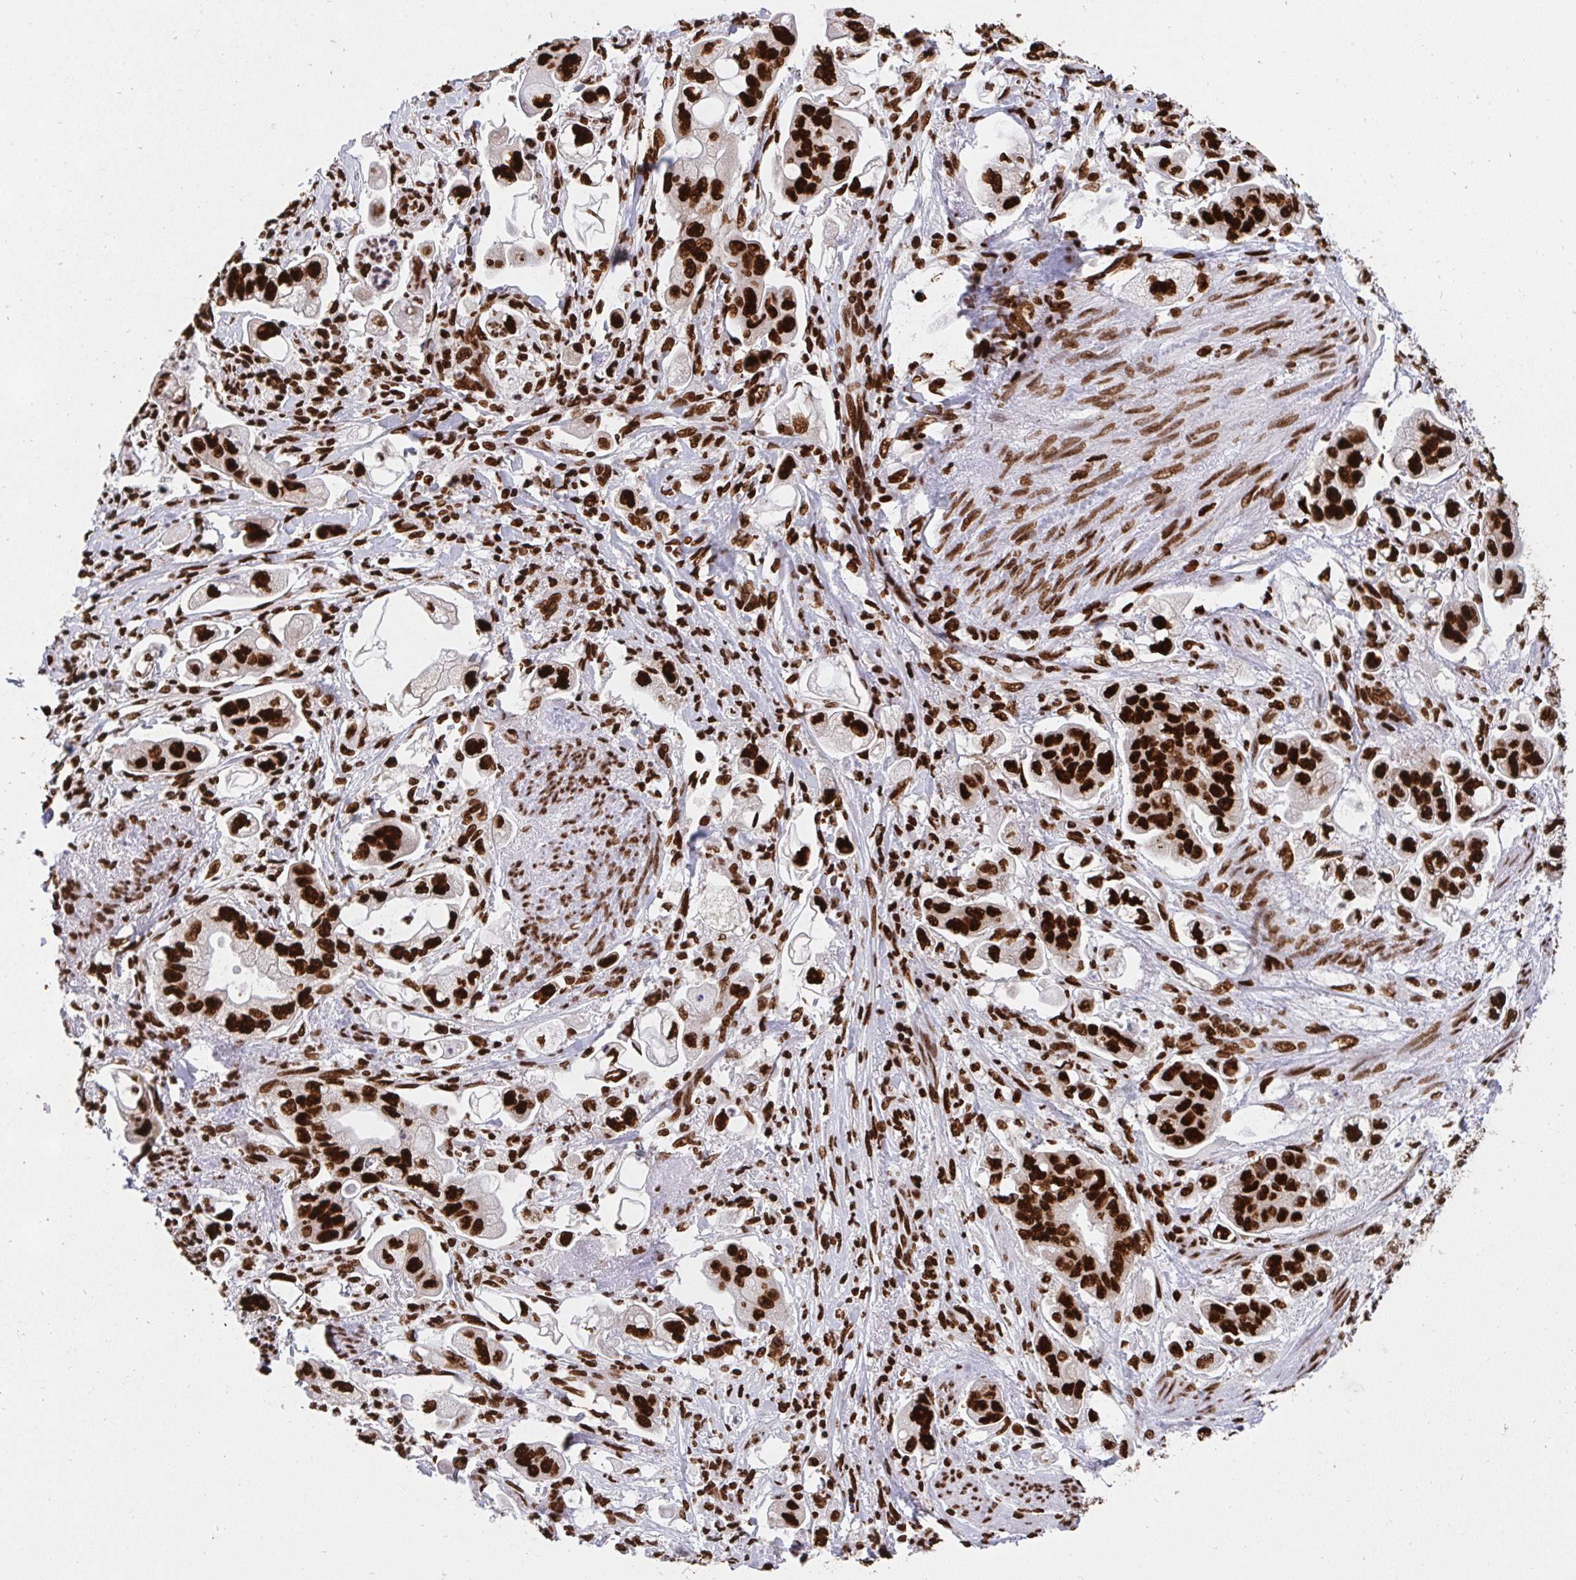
{"staining": {"intensity": "strong", "quantity": ">75%", "location": "nuclear"}, "tissue": "stomach cancer", "cell_type": "Tumor cells", "image_type": "cancer", "snomed": [{"axis": "morphology", "description": "Adenocarcinoma, NOS"}, {"axis": "topography", "description": "Stomach"}], "caption": "Immunohistochemistry photomicrograph of human stomach cancer (adenocarcinoma) stained for a protein (brown), which exhibits high levels of strong nuclear staining in about >75% of tumor cells.", "gene": "HNRNPL", "patient": {"sex": "male", "age": 62}}